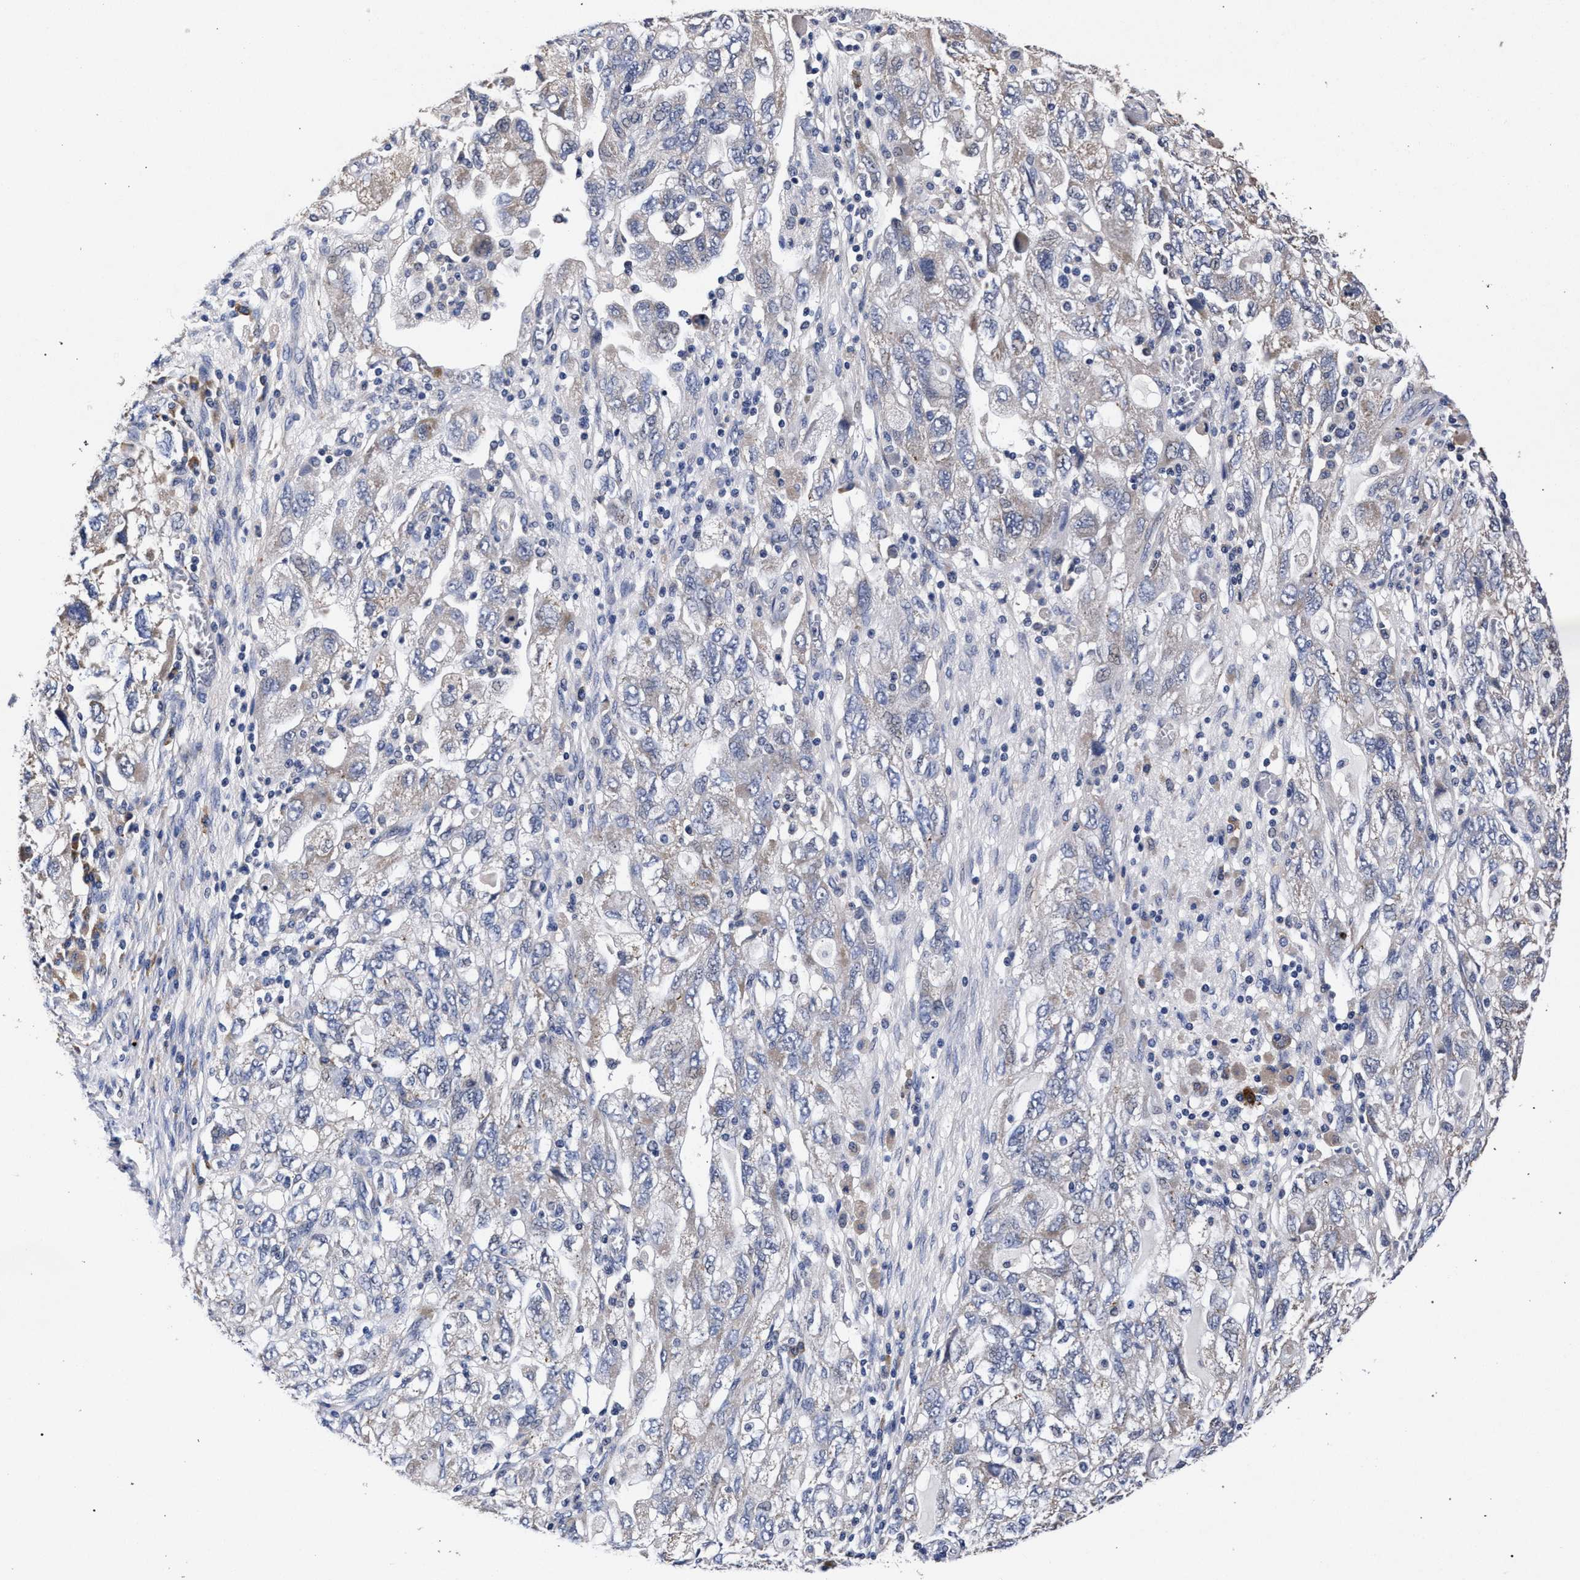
{"staining": {"intensity": "weak", "quantity": "<25%", "location": "cytoplasmic/membranous"}, "tissue": "ovarian cancer", "cell_type": "Tumor cells", "image_type": "cancer", "snomed": [{"axis": "morphology", "description": "Carcinoma, NOS"}, {"axis": "morphology", "description": "Cystadenocarcinoma, serous, NOS"}, {"axis": "topography", "description": "Ovary"}], "caption": "Micrograph shows no significant protein positivity in tumor cells of serous cystadenocarcinoma (ovarian).", "gene": "CFAP95", "patient": {"sex": "female", "age": 69}}